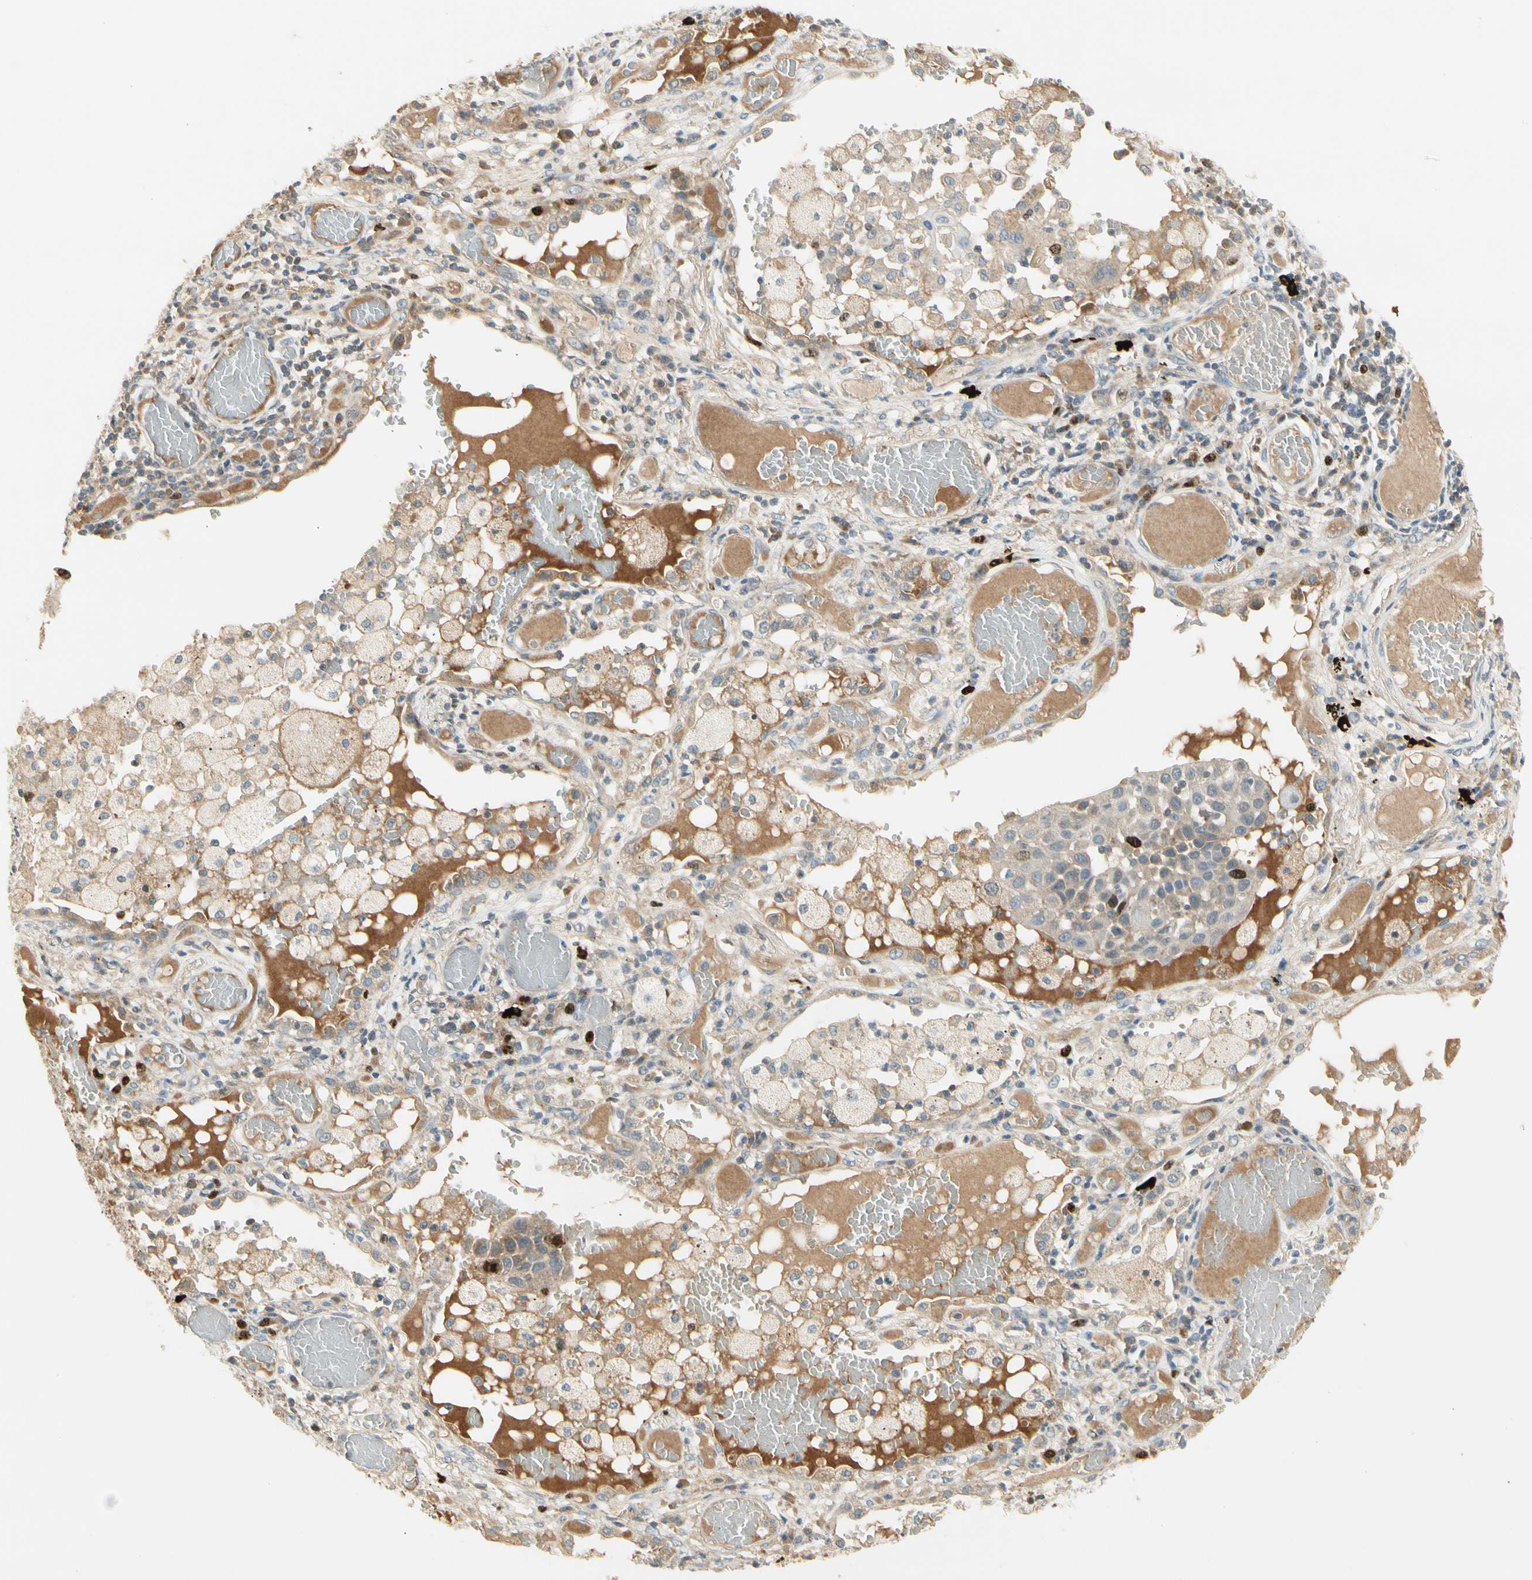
{"staining": {"intensity": "negative", "quantity": "none", "location": "none"}, "tissue": "lung cancer", "cell_type": "Tumor cells", "image_type": "cancer", "snomed": [{"axis": "morphology", "description": "Squamous cell carcinoma, NOS"}, {"axis": "topography", "description": "Lung"}], "caption": "Tumor cells are negative for brown protein staining in lung cancer.", "gene": "PITX1", "patient": {"sex": "male", "age": 71}}